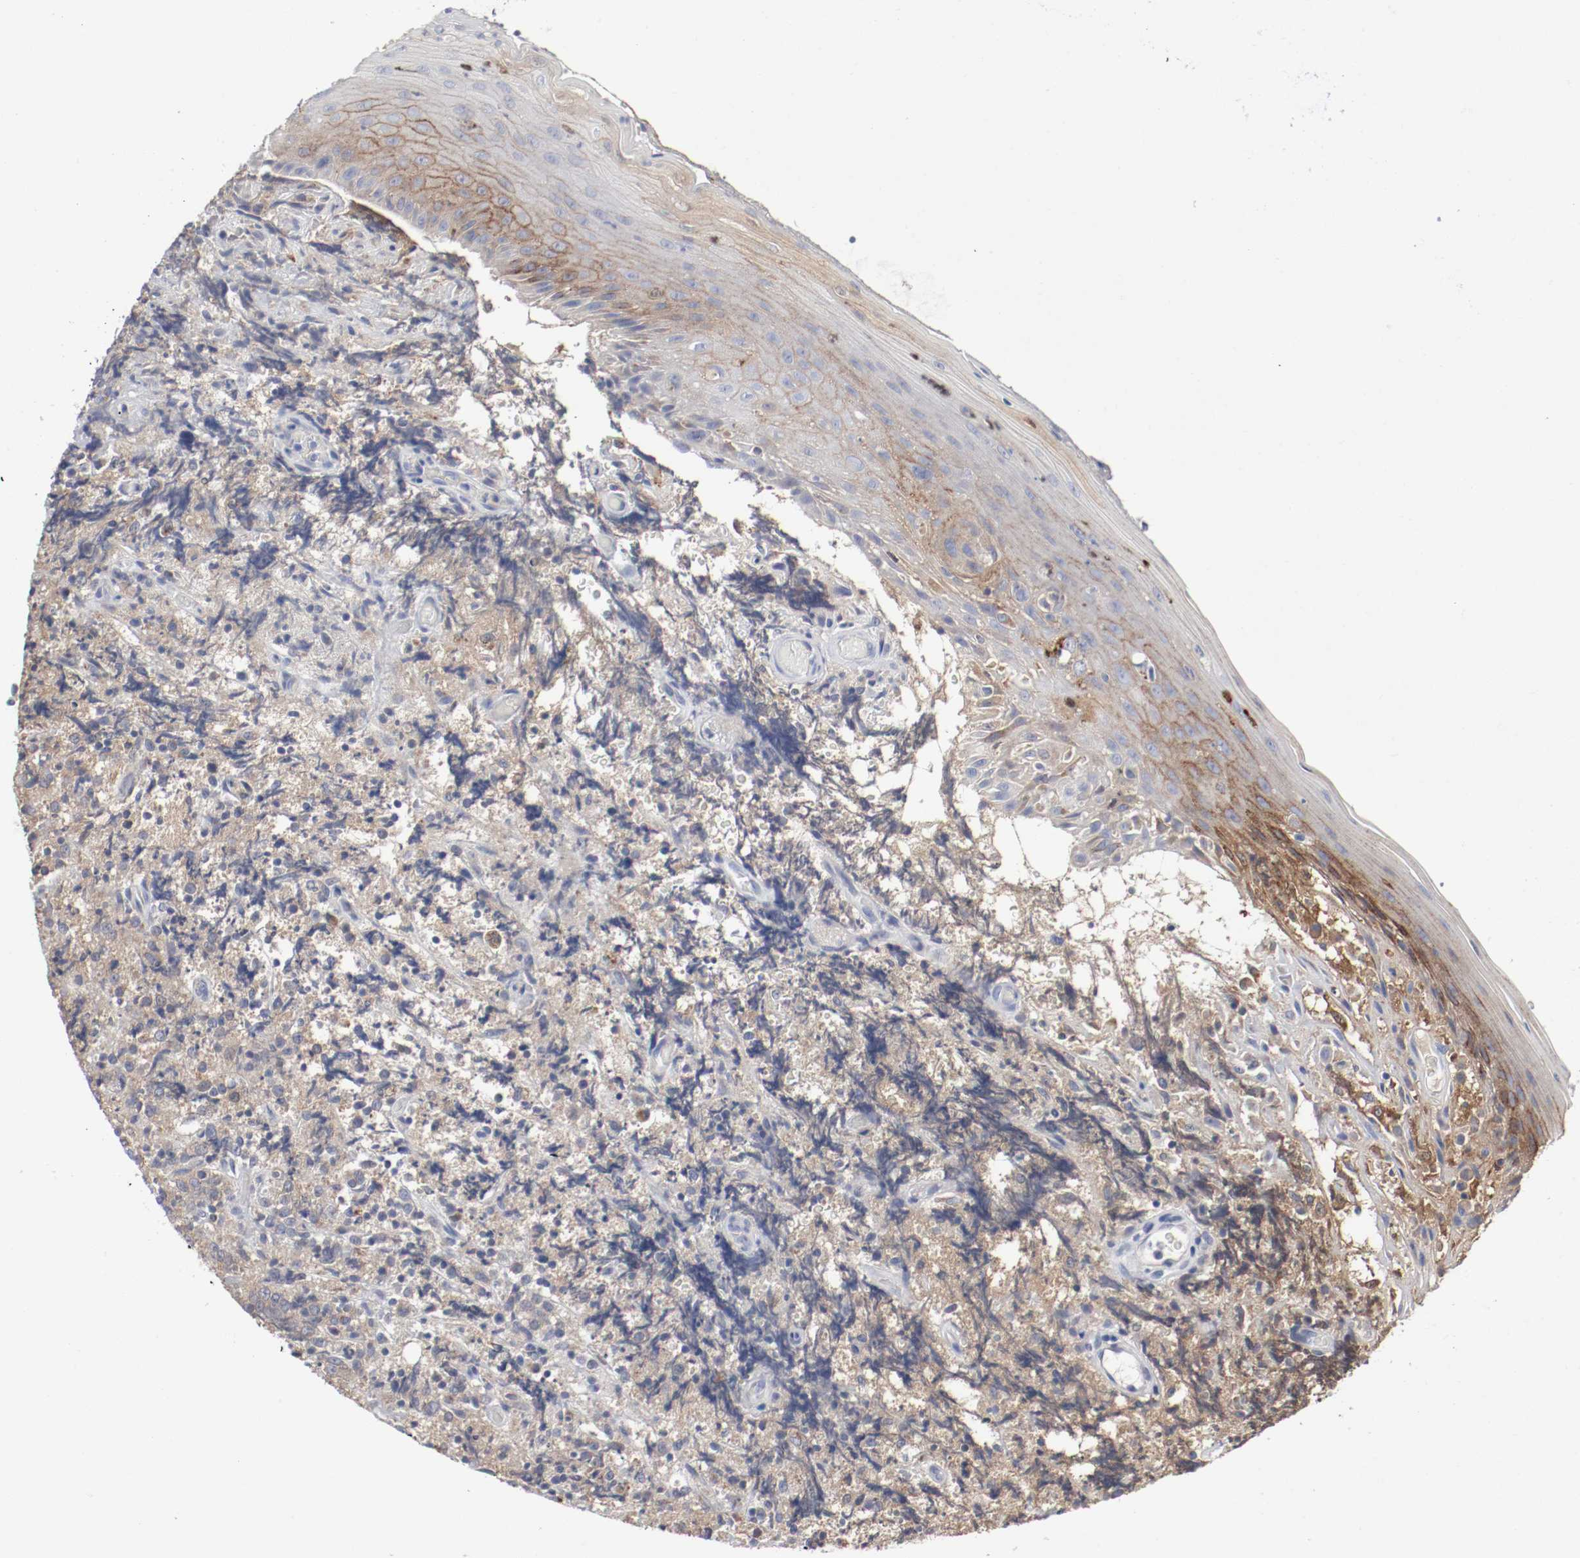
{"staining": {"intensity": "weak", "quantity": ">75%", "location": "cytoplasmic/membranous"}, "tissue": "lymphoma", "cell_type": "Tumor cells", "image_type": "cancer", "snomed": [{"axis": "morphology", "description": "Malignant lymphoma, non-Hodgkin's type, High grade"}, {"axis": "topography", "description": "Tonsil"}], "caption": "Immunohistochemical staining of lymphoma reveals low levels of weak cytoplasmic/membranous positivity in about >75% of tumor cells.", "gene": "FGFBP1", "patient": {"sex": "female", "age": 36}}